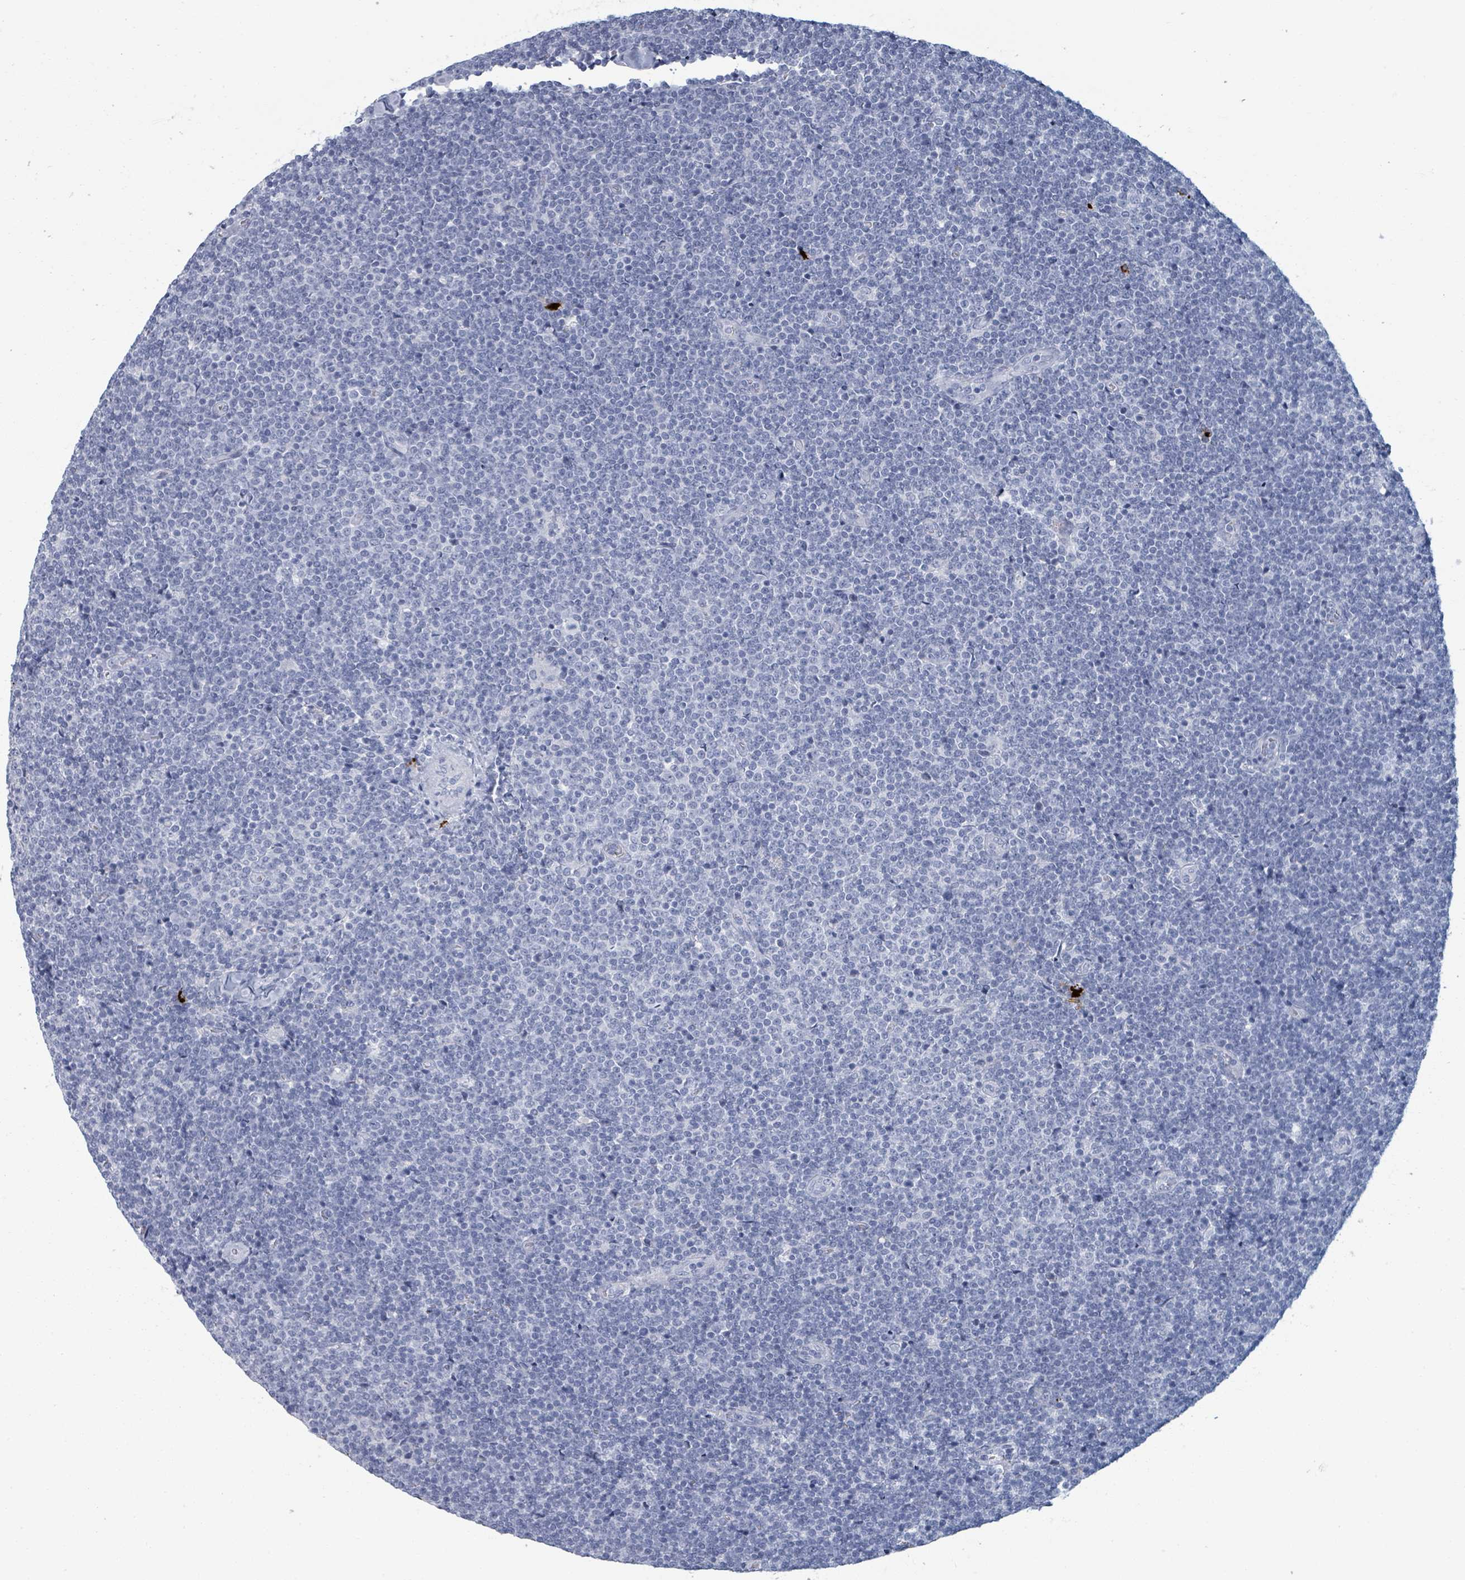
{"staining": {"intensity": "negative", "quantity": "none", "location": "none"}, "tissue": "lymphoma", "cell_type": "Tumor cells", "image_type": "cancer", "snomed": [{"axis": "morphology", "description": "Malignant lymphoma, non-Hodgkin's type, Low grade"}, {"axis": "topography", "description": "Lymph node"}], "caption": "Protein analysis of lymphoma exhibits no significant expression in tumor cells.", "gene": "VPS13D", "patient": {"sex": "male", "age": 48}}